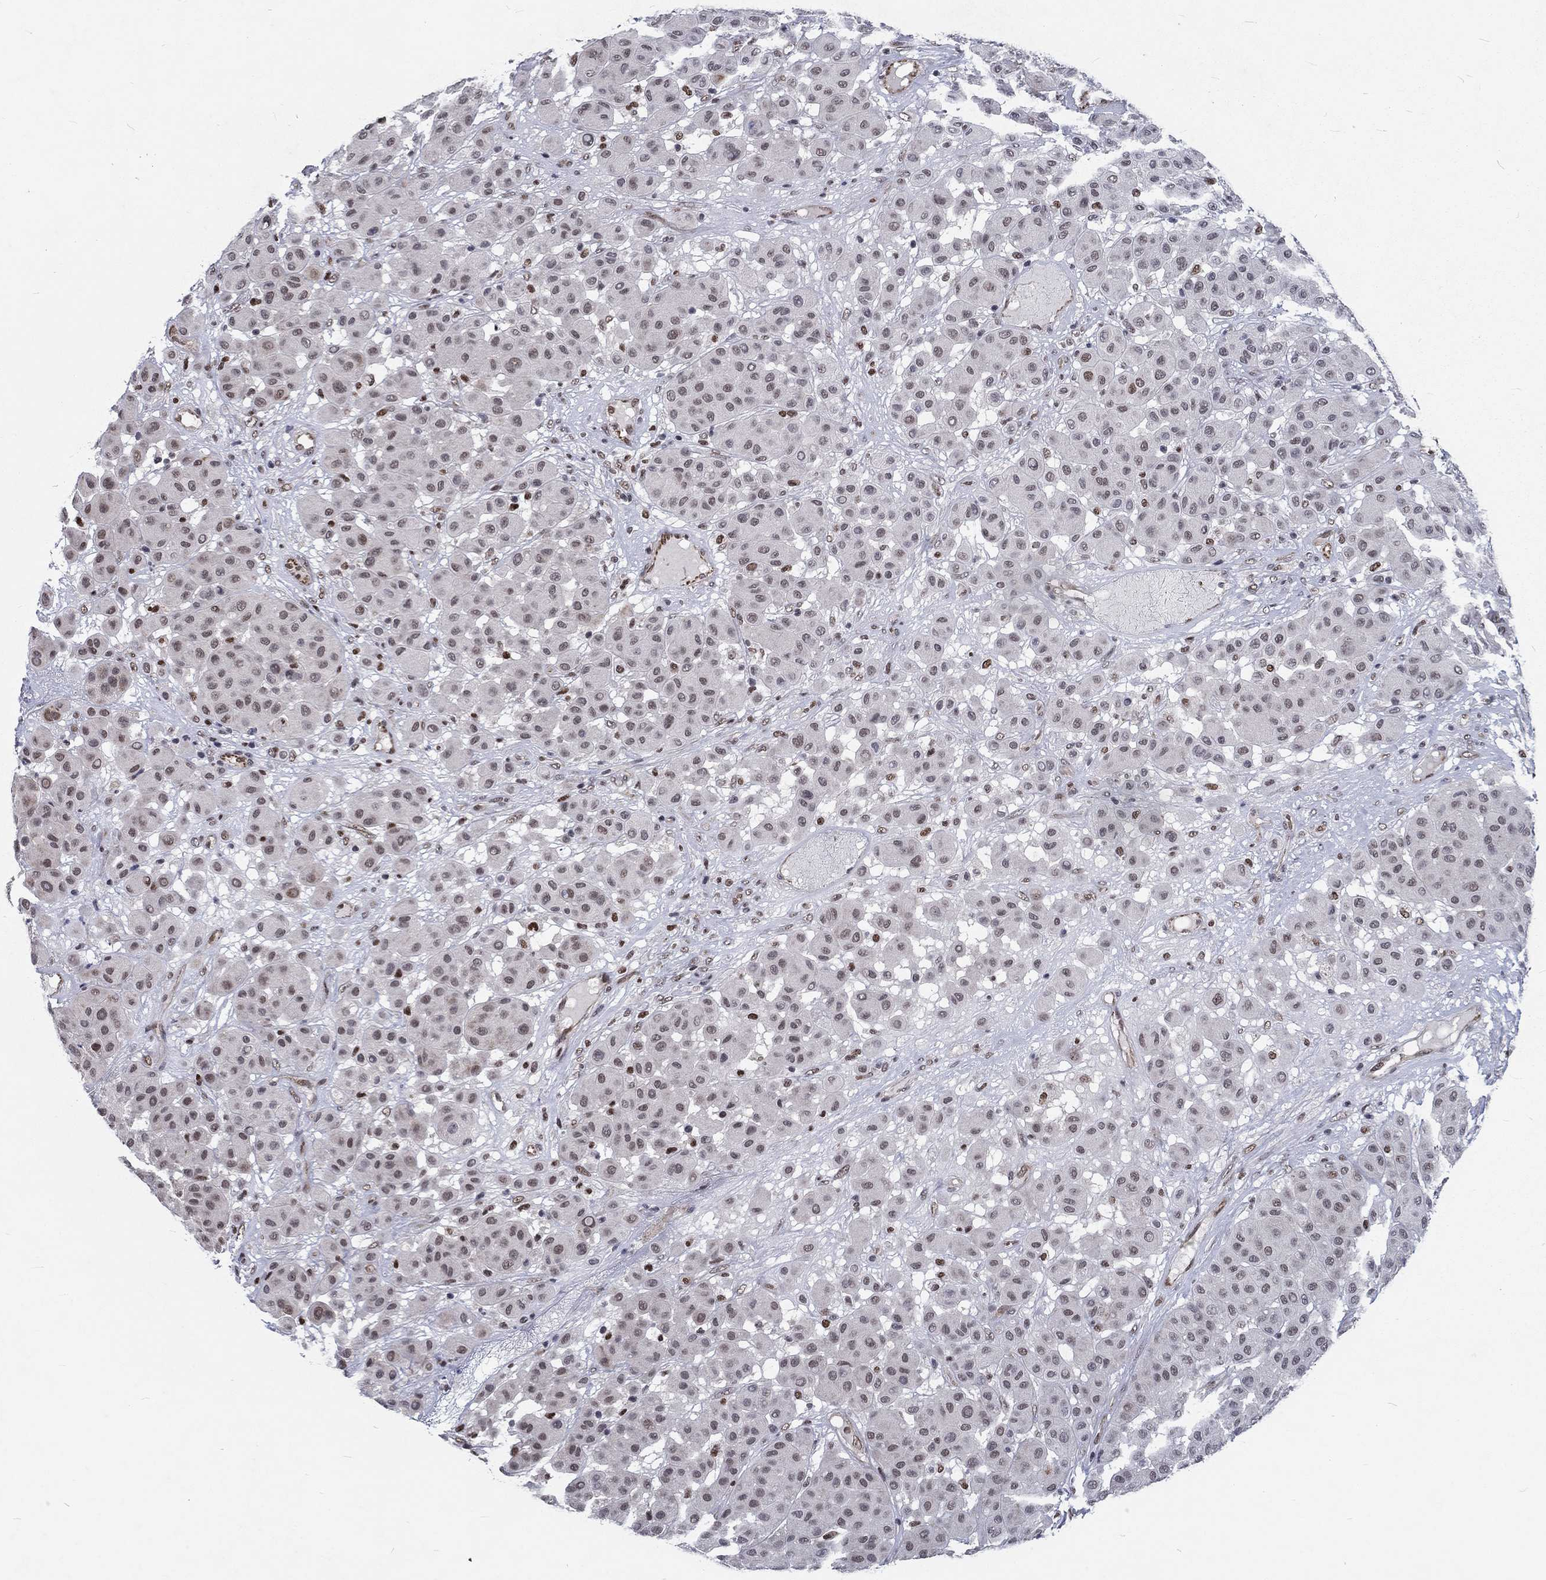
{"staining": {"intensity": "moderate", "quantity": "<25%", "location": "nuclear"}, "tissue": "melanoma", "cell_type": "Tumor cells", "image_type": "cancer", "snomed": [{"axis": "morphology", "description": "Malignant melanoma, Metastatic site"}, {"axis": "topography", "description": "Smooth muscle"}], "caption": "Protein staining demonstrates moderate nuclear staining in about <25% of tumor cells in malignant melanoma (metastatic site).", "gene": "ZBED1", "patient": {"sex": "male", "age": 41}}